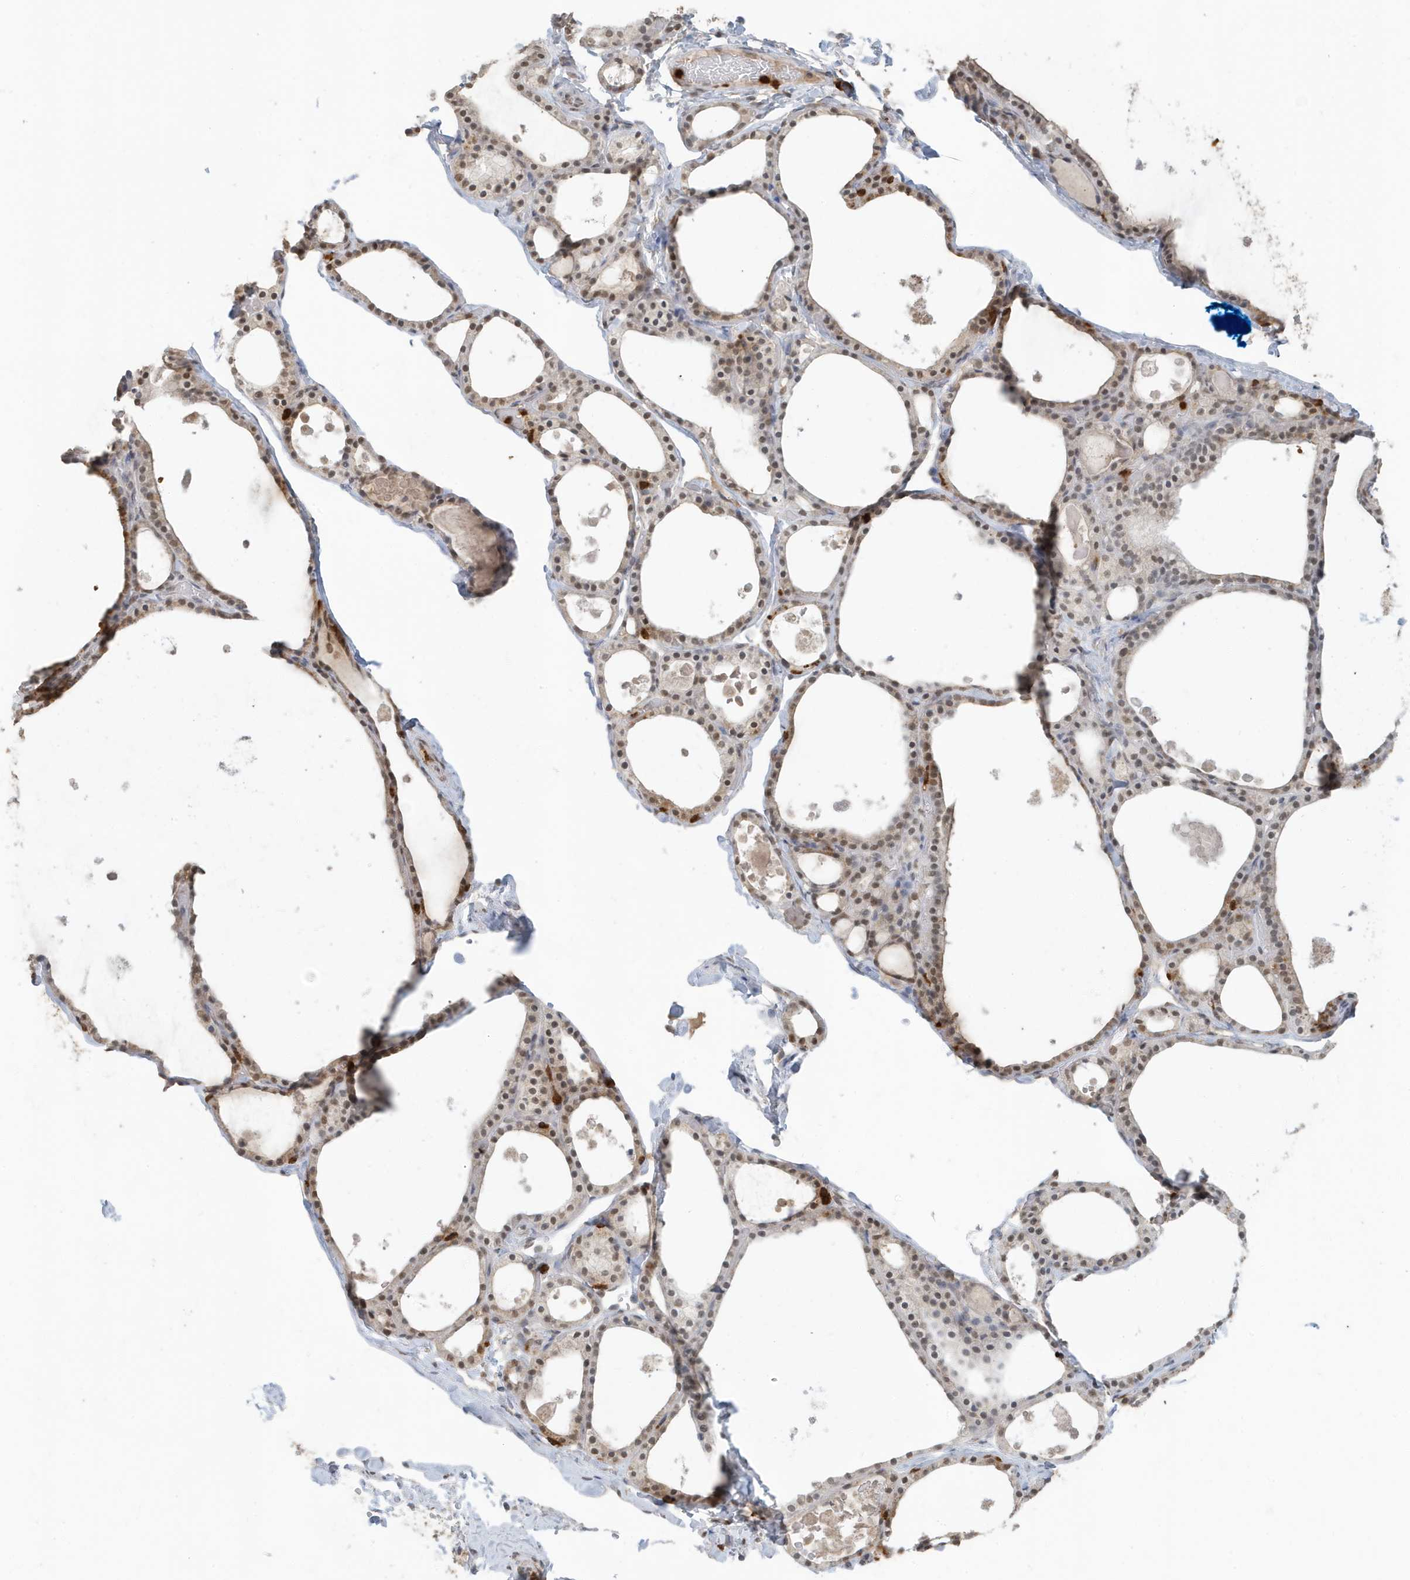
{"staining": {"intensity": "moderate", "quantity": "25%-75%", "location": "nuclear"}, "tissue": "thyroid gland", "cell_type": "Glandular cells", "image_type": "normal", "snomed": [{"axis": "morphology", "description": "Normal tissue, NOS"}, {"axis": "topography", "description": "Thyroid gland"}], "caption": "This photomicrograph exhibits unremarkable thyroid gland stained with immunohistochemistry (IHC) to label a protein in brown. The nuclear of glandular cells show moderate positivity for the protein. Nuclei are counter-stained blue.", "gene": "DEFA1", "patient": {"sex": "male", "age": 56}}